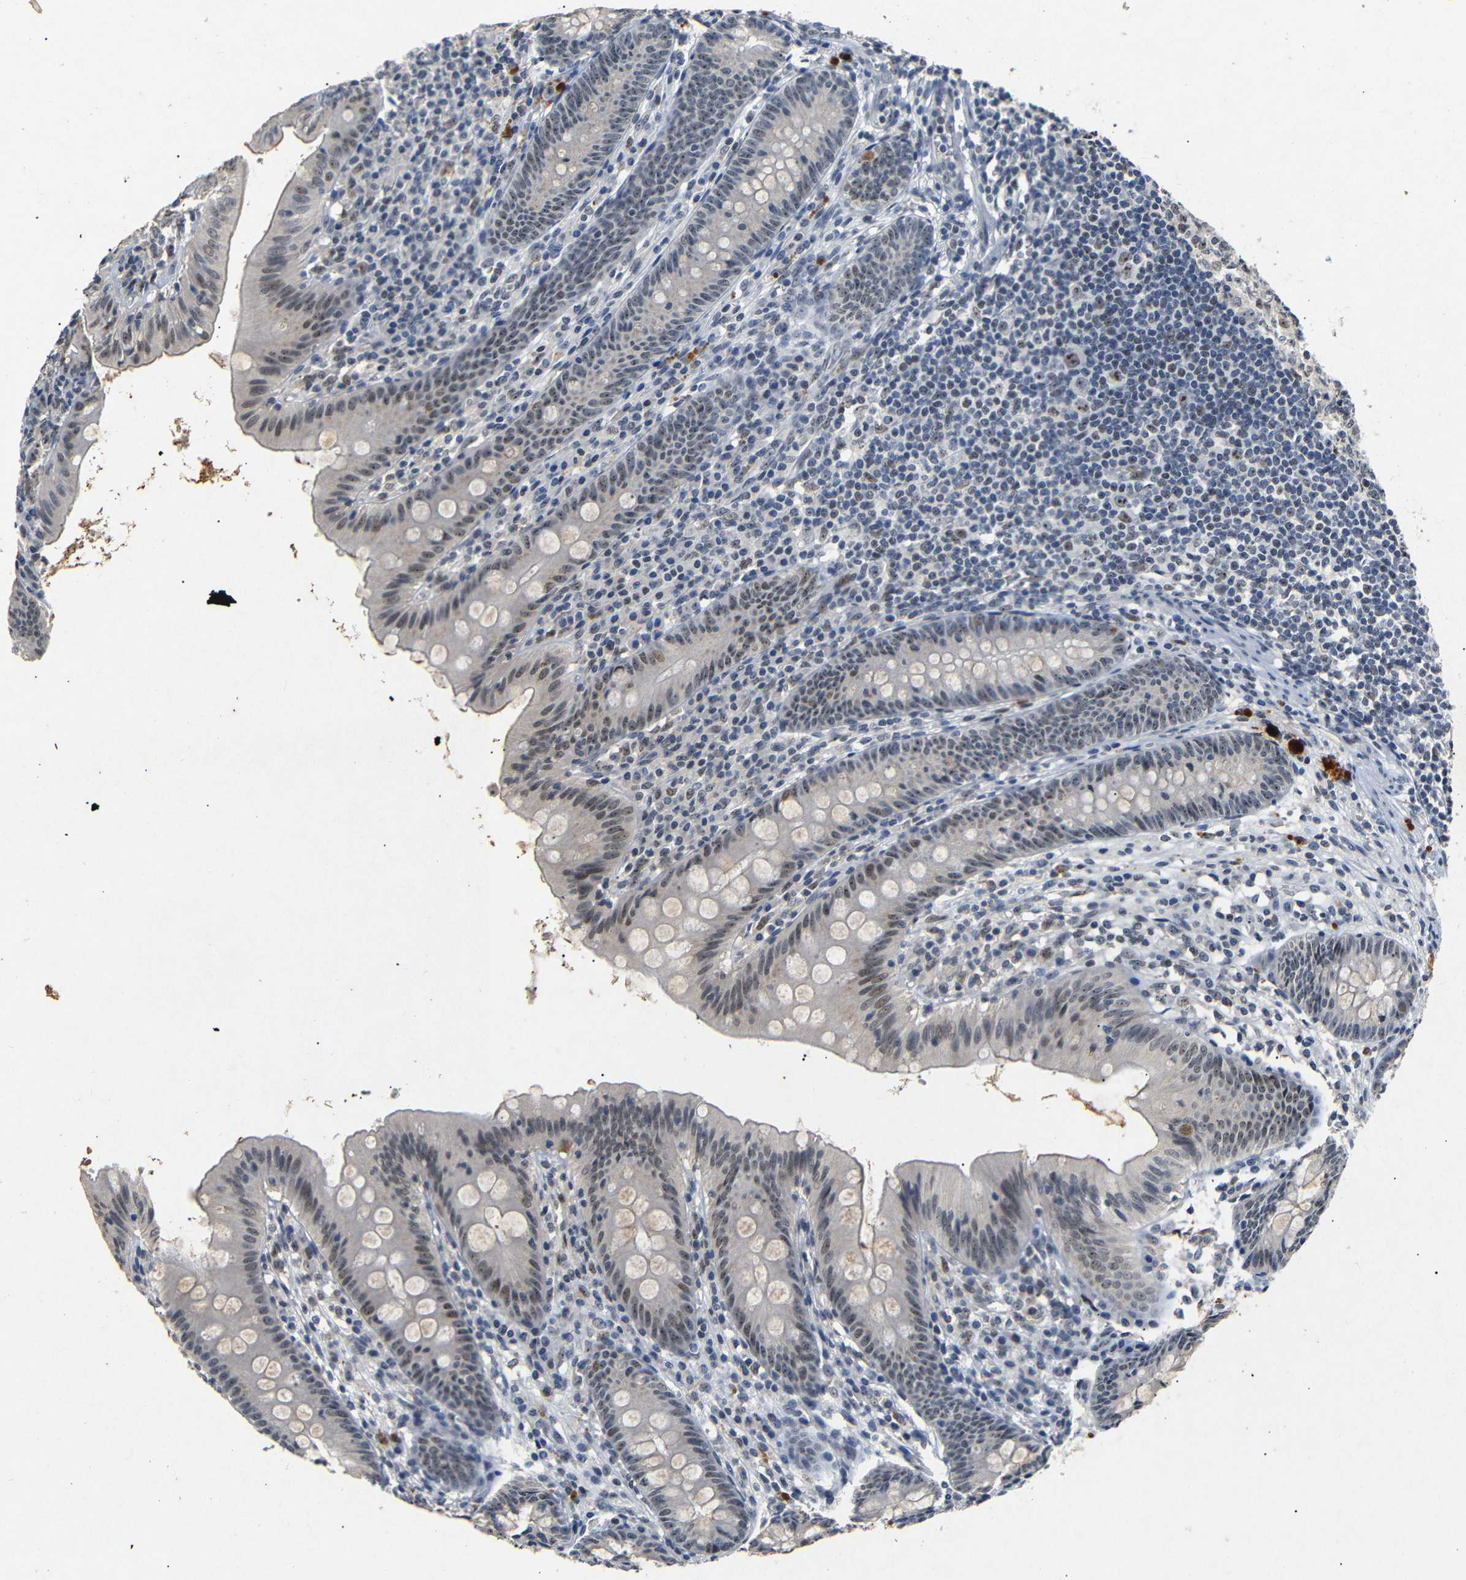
{"staining": {"intensity": "moderate", "quantity": "25%-75%", "location": "nuclear"}, "tissue": "appendix", "cell_type": "Glandular cells", "image_type": "normal", "snomed": [{"axis": "morphology", "description": "Normal tissue, NOS"}, {"axis": "topography", "description": "Appendix"}], "caption": "The micrograph exhibits staining of normal appendix, revealing moderate nuclear protein expression (brown color) within glandular cells.", "gene": "PARN", "patient": {"sex": "male", "age": 56}}